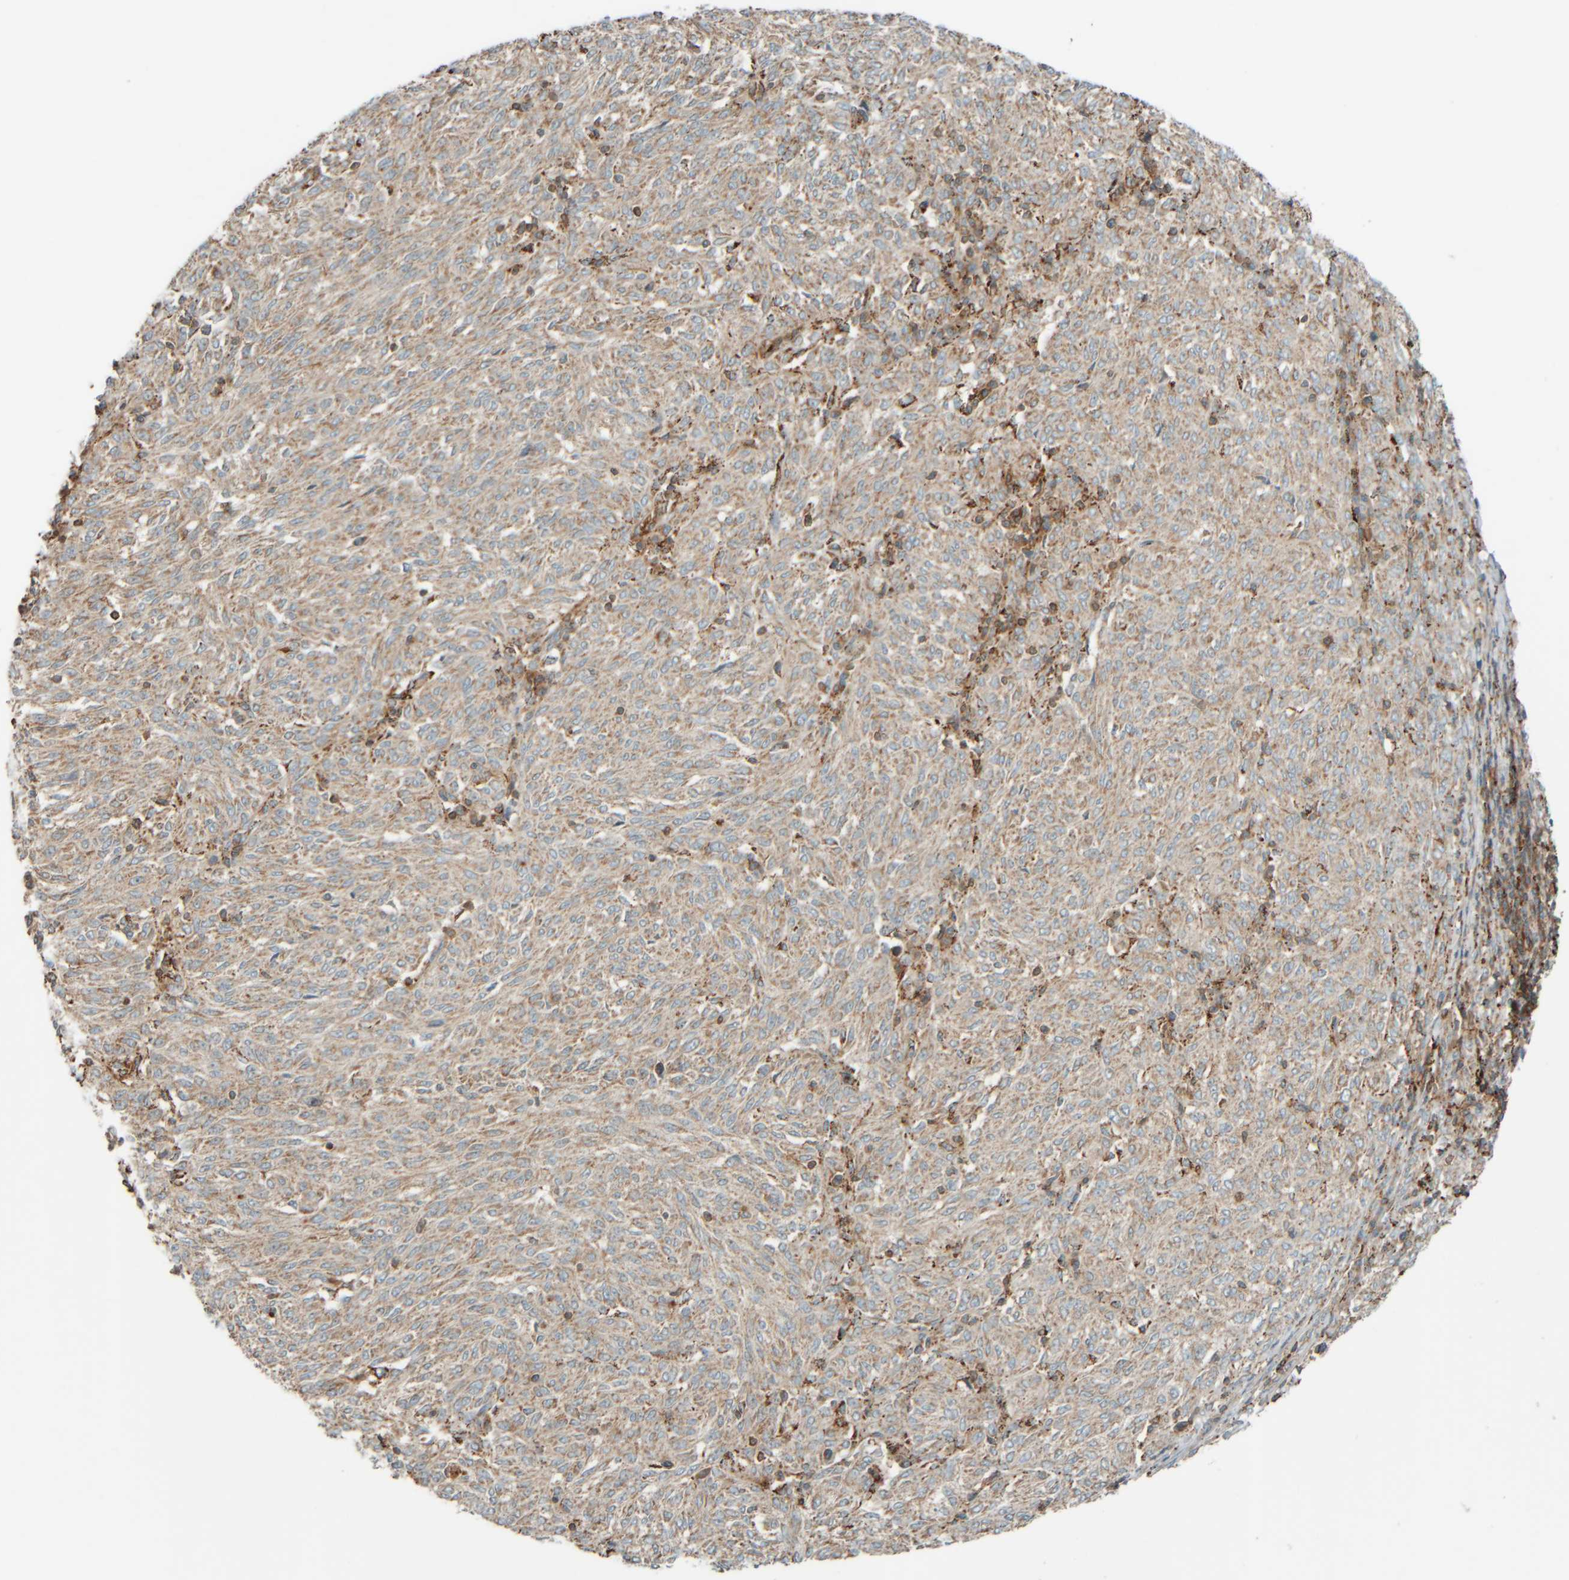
{"staining": {"intensity": "weak", "quantity": ">75%", "location": "cytoplasmic/membranous"}, "tissue": "melanoma", "cell_type": "Tumor cells", "image_type": "cancer", "snomed": [{"axis": "morphology", "description": "Malignant melanoma, NOS"}, {"axis": "topography", "description": "Skin"}], "caption": "Immunohistochemical staining of malignant melanoma displays low levels of weak cytoplasmic/membranous staining in about >75% of tumor cells.", "gene": "SPAG5", "patient": {"sex": "female", "age": 72}}